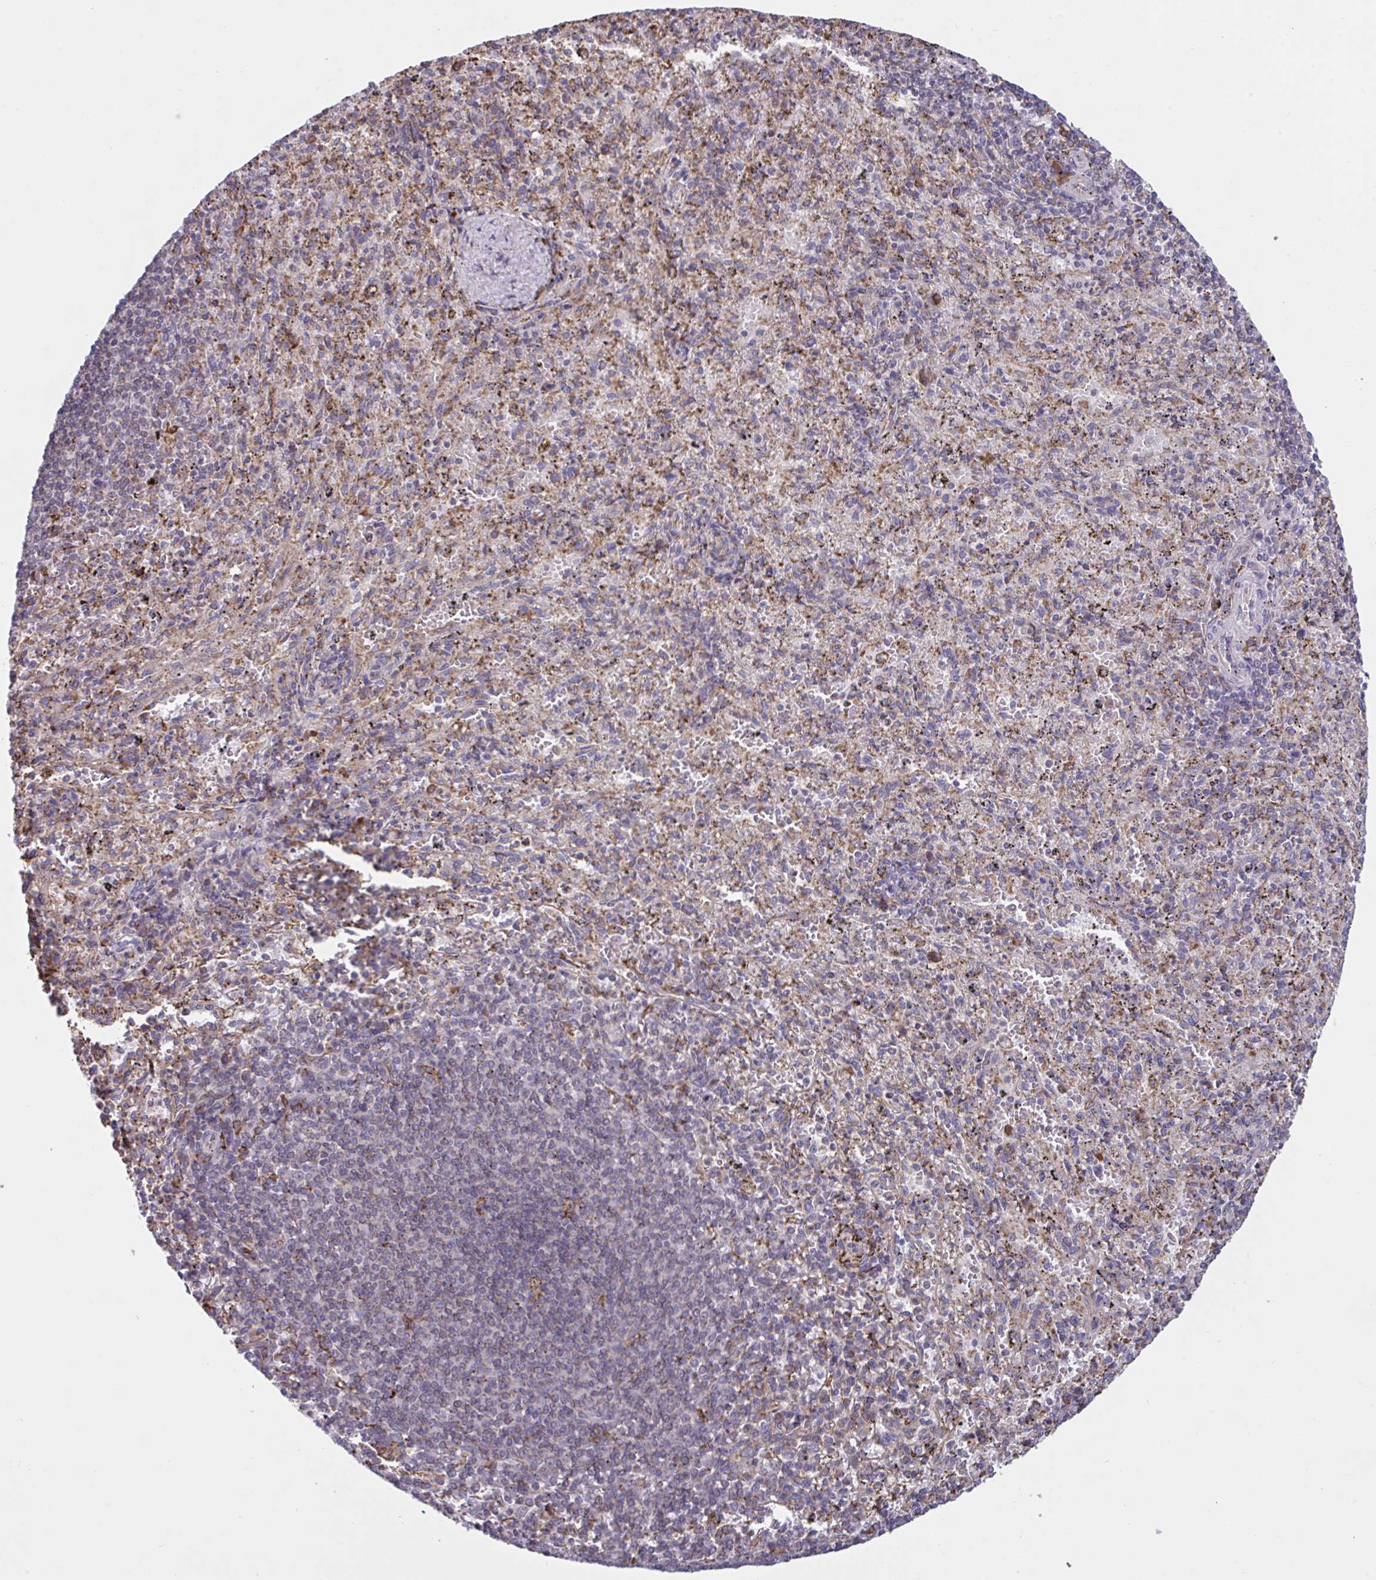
{"staining": {"intensity": "moderate", "quantity": "<25%", "location": "cytoplasmic/membranous"}, "tissue": "spleen", "cell_type": "Cells in red pulp", "image_type": "normal", "snomed": [{"axis": "morphology", "description": "Normal tissue, NOS"}, {"axis": "topography", "description": "Spleen"}], "caption": "IHC image of normal human spleen stained for a protein (brown), which demonstrates low levels of moderate cytoplasmic/membranous staining in approximately <25% of cells in red pulp.", "gene": "MYMK", "patient": {"sex": "male", "age": 57}}